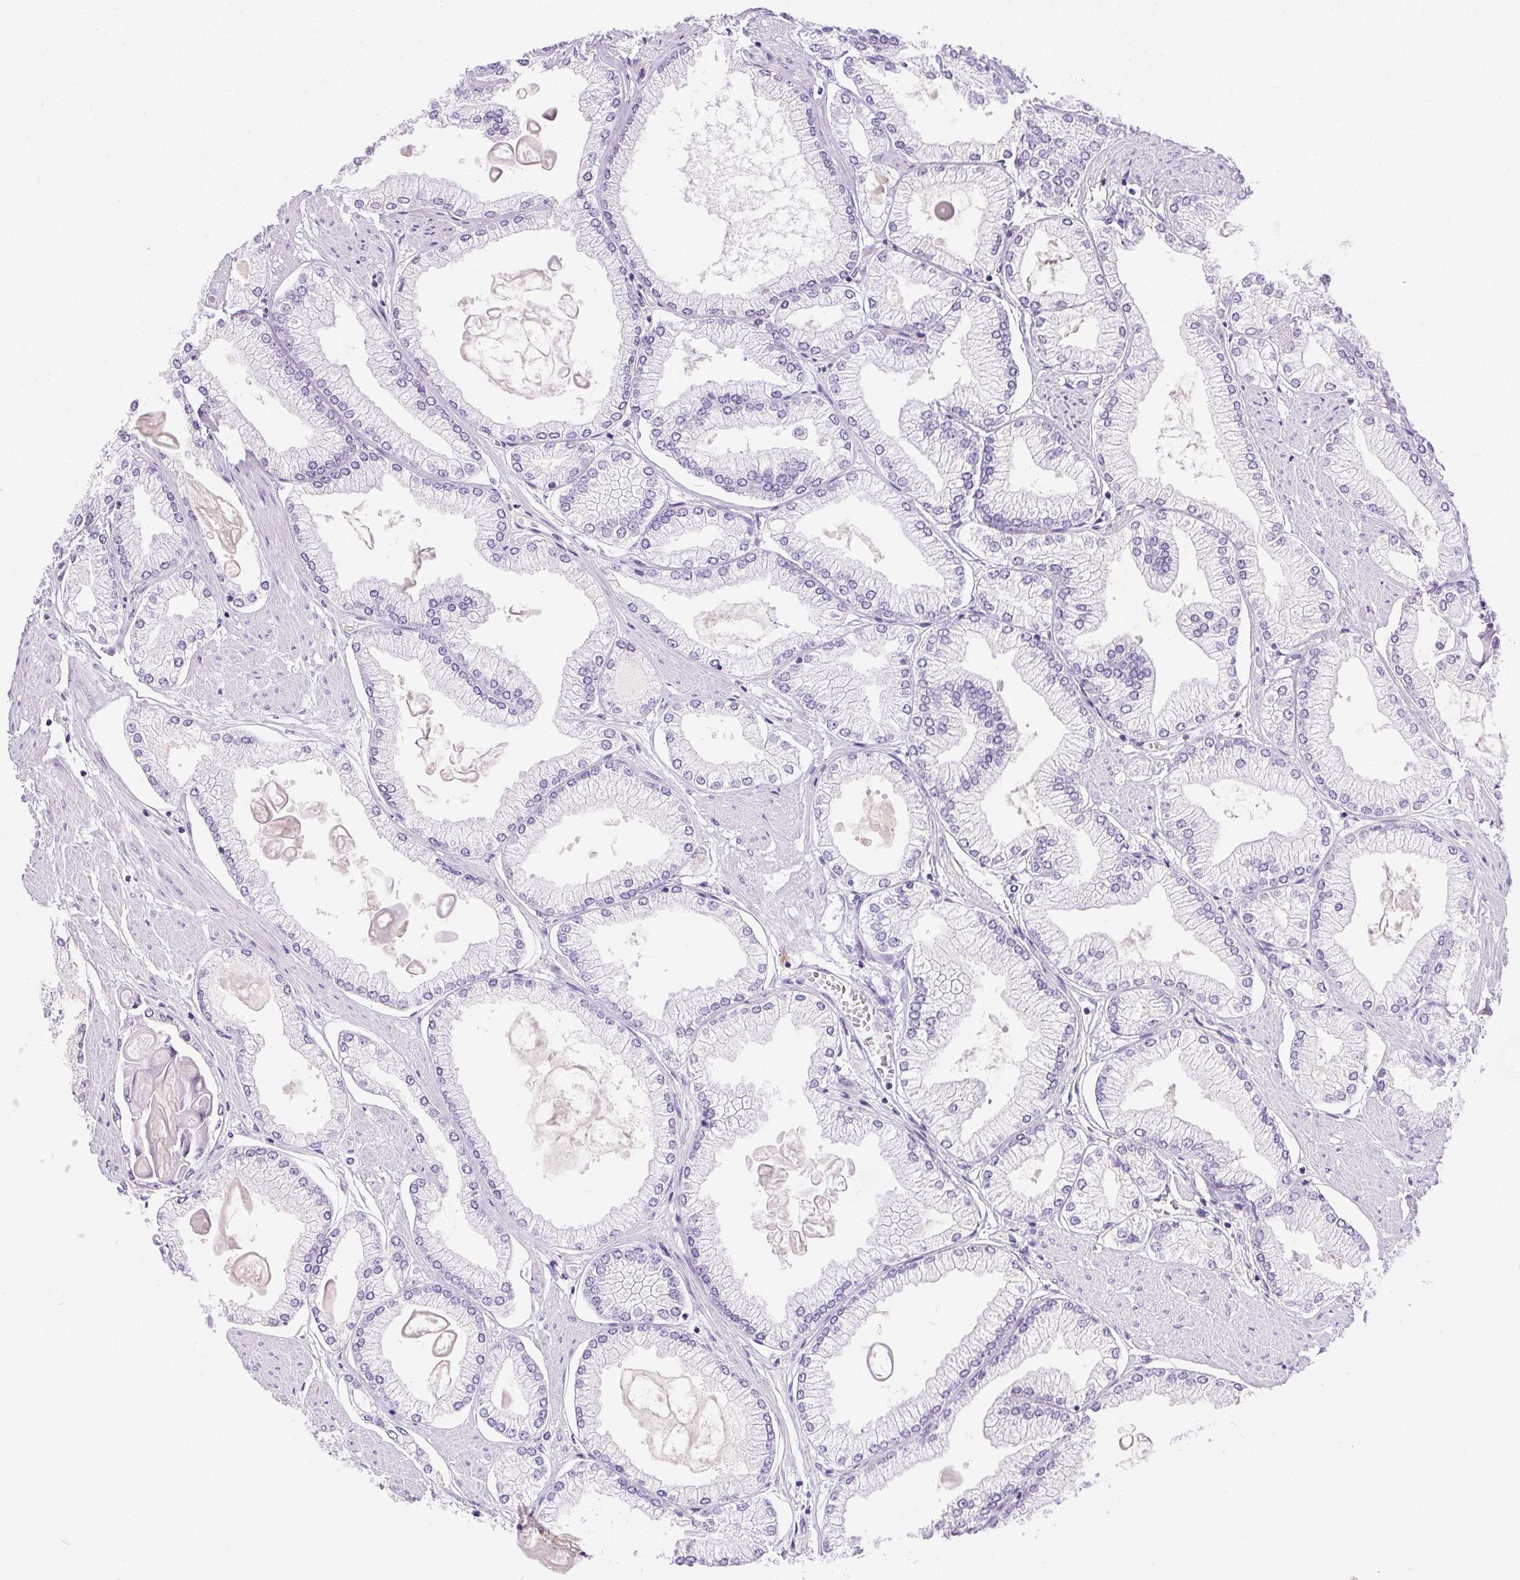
{"staining": {"intensity": "negative", "quantity": "none", "location": "none"}, "tissue": "prostate cancer", "cell_type": "Tumor cells", "image_type": "cancer", "snomed": [{"axis": "morphology", "description": "Adenocarcinoma, High grade"}, {"axis": "topography", "description": "Prostate"}], "caption": "High power microscopy image of an immunohistochemistry (IHC) micrograph of prostate high-grade adenocarcinoma, revealing no significant expression in tumor cells.", "gene": "C20orf85", "patient": {"sex": "male", "age": 68}}